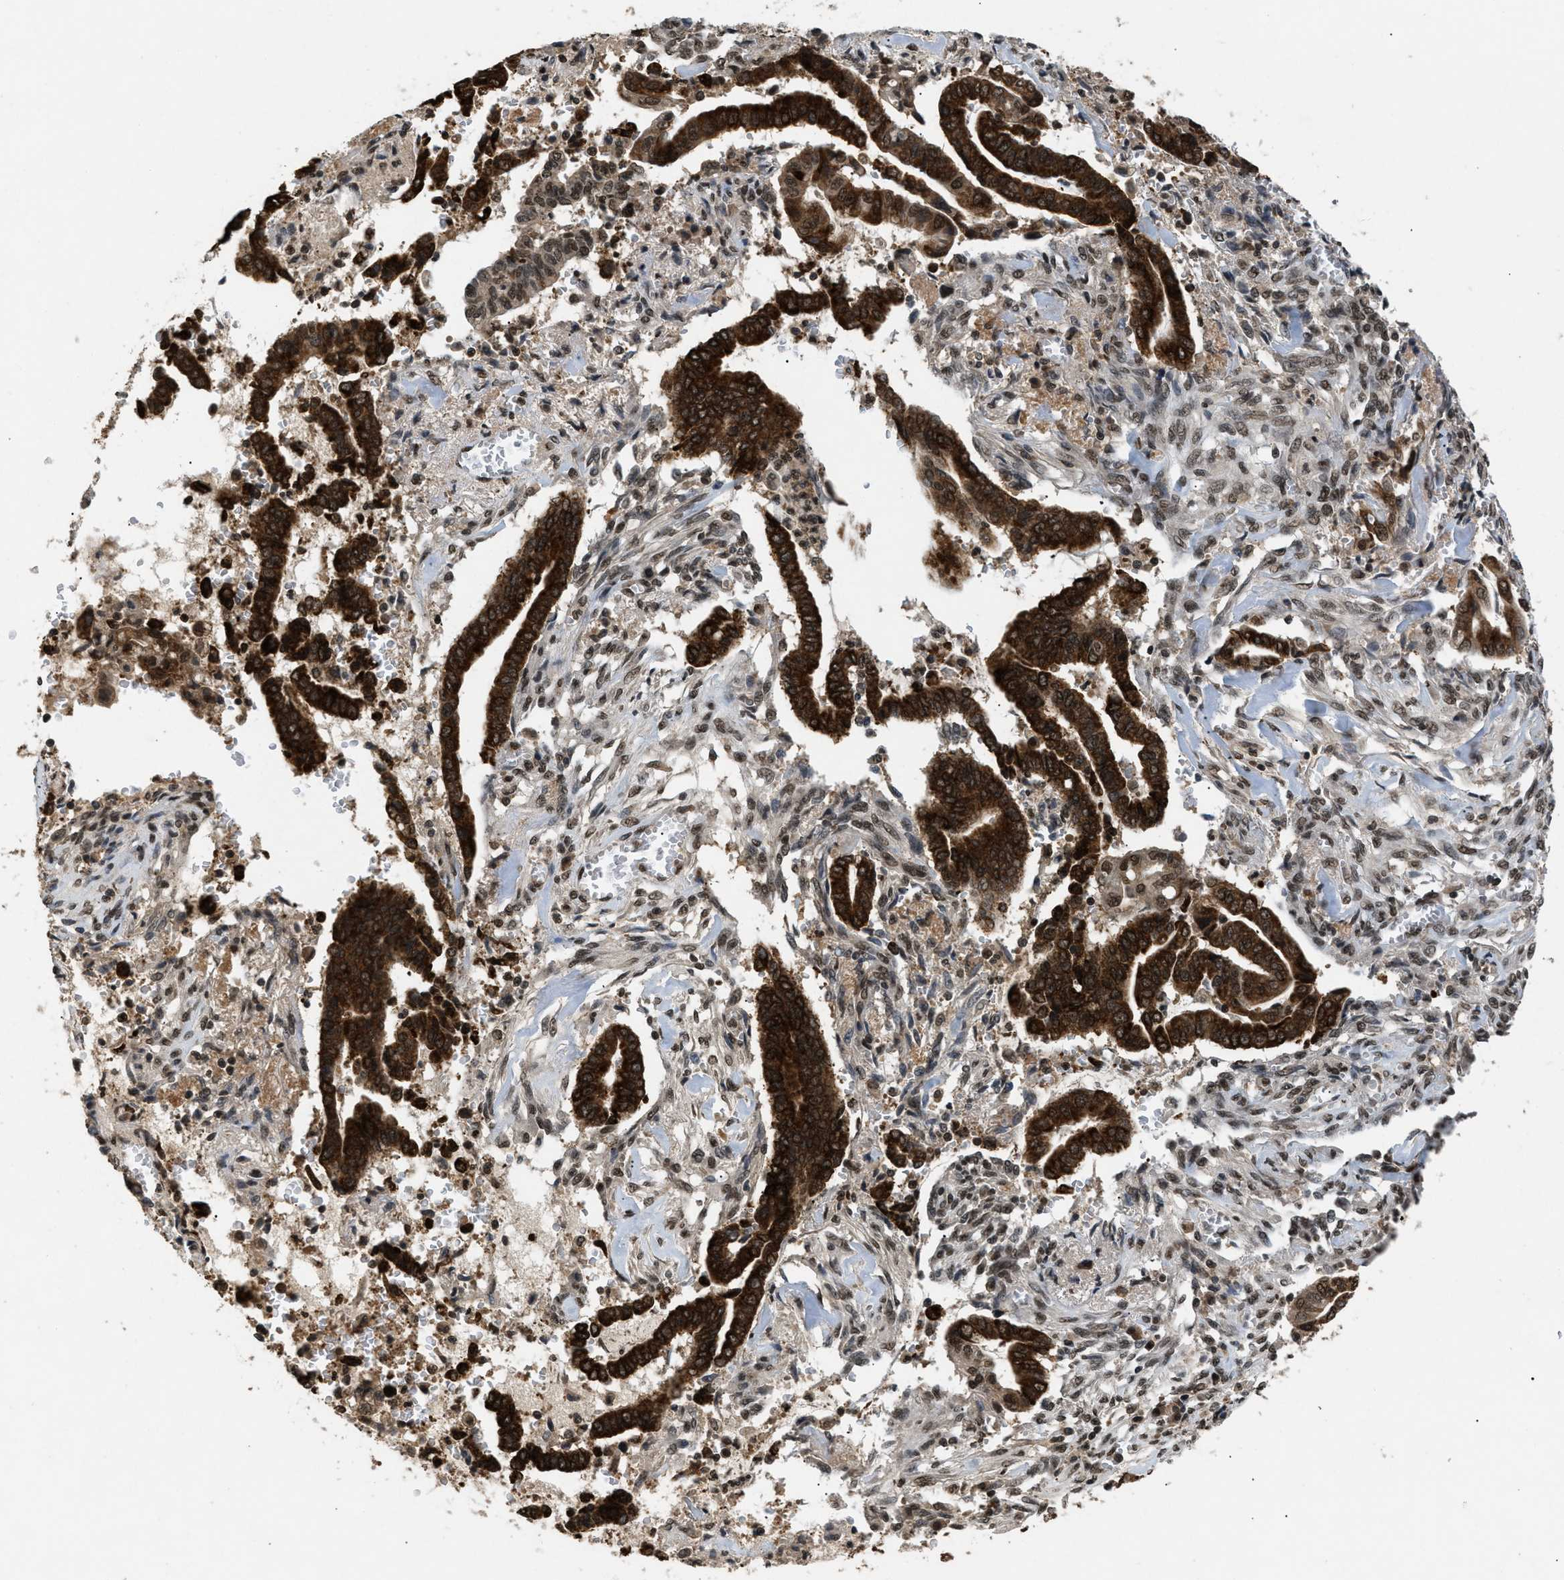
{"staining": {"intensity": "strong", "quantity": ">75%", "location": "cytoplasmic/membranous,nuclear"}, "tissue": "cervical cancer", "cell_type": "Tumor cells", "image_type": "cancer", "snomed": [{"axis": "morphology", "description": "Adenocarcinoma, NOS"}, {"axis": "topography", "description": "Cervix"}], "caption": "Immunohistochemical staining of human adenocarcinoma (cervical) reveals high levels of strong cytoplasmic/membranous and nuclear protein expression in approximately >75% of tumor cells. (brown staining indicates protein expression, while blue staining denotes nuclei).", "gene": "RBM5", "patient": {"sex": "female", "age": 44}}